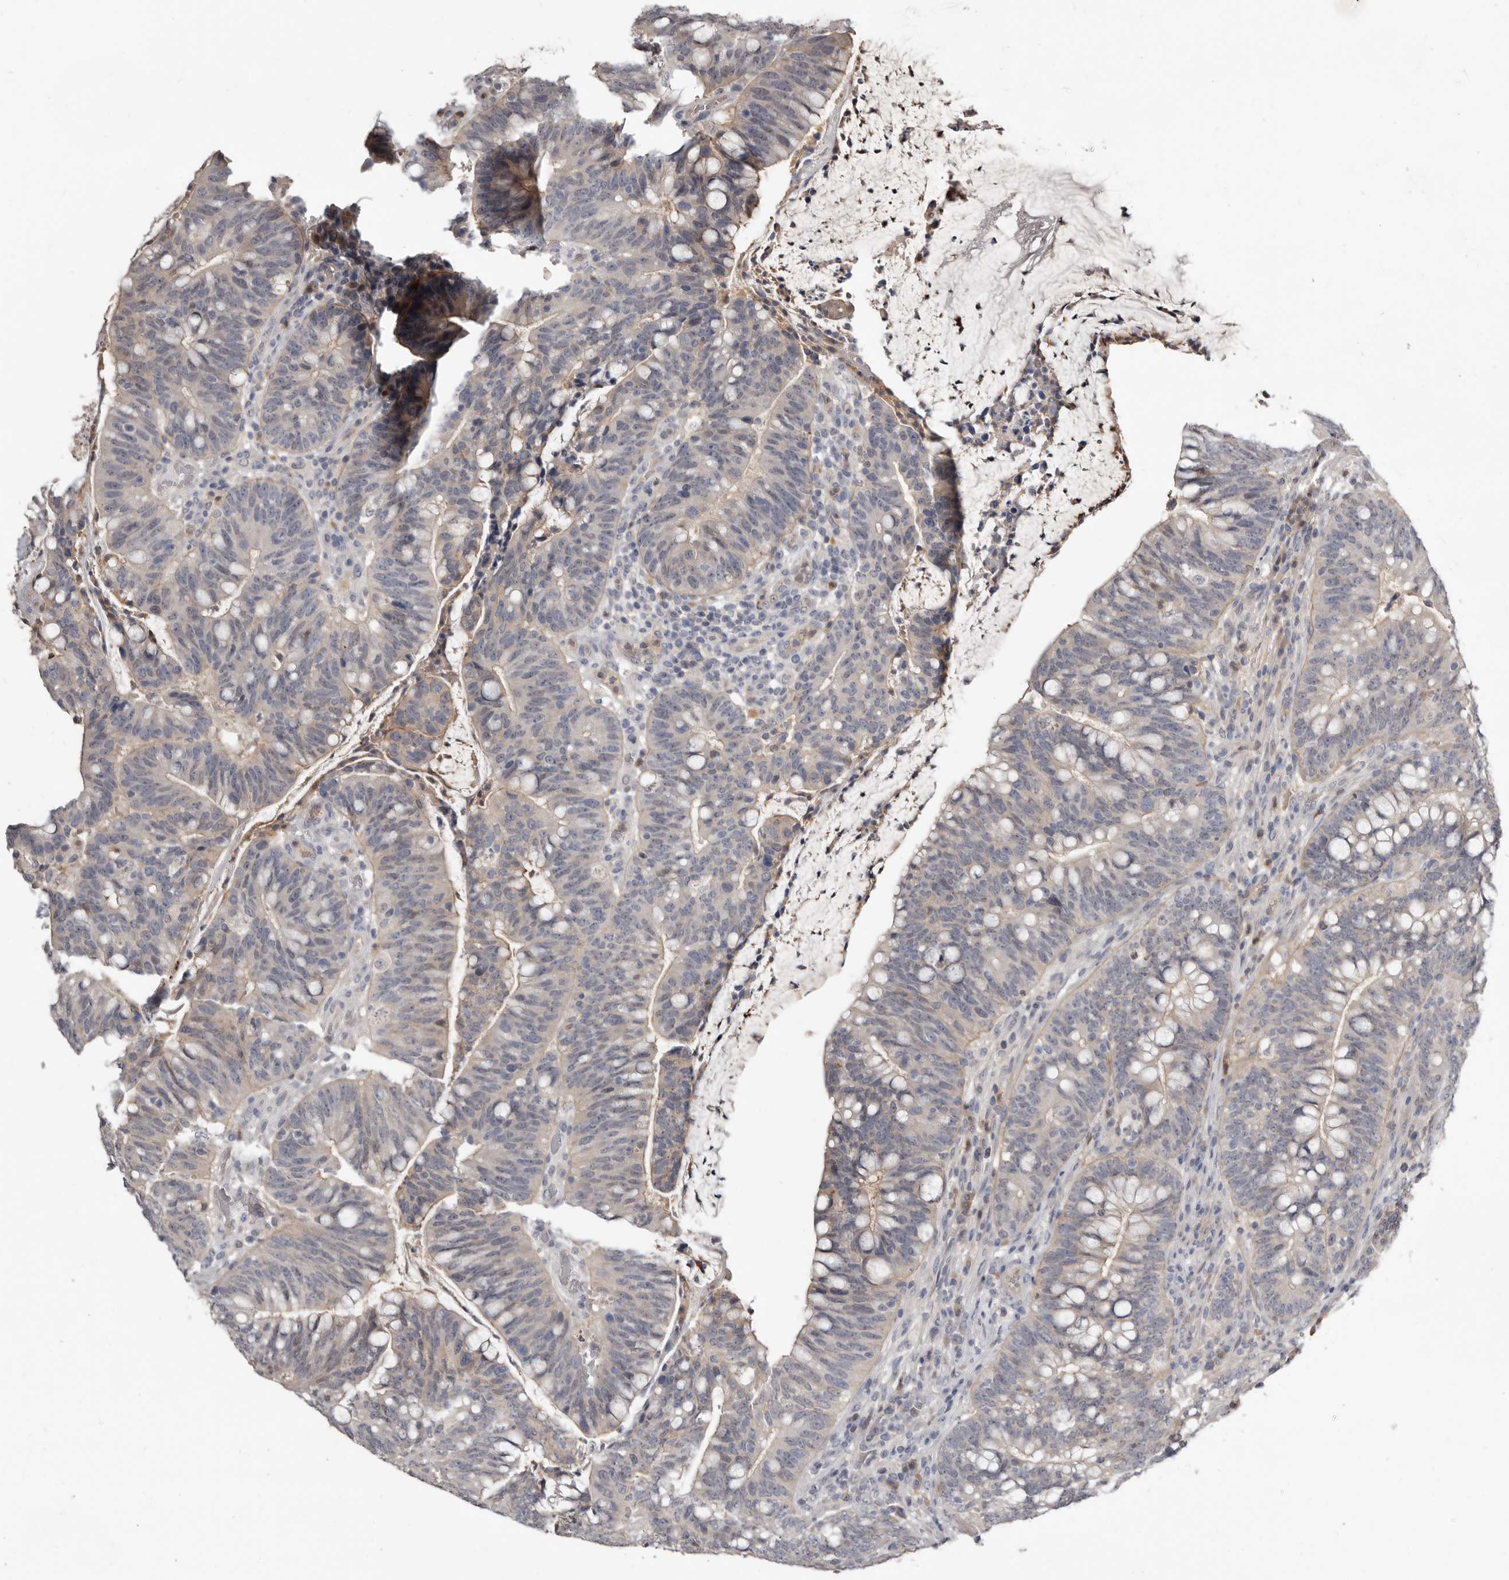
{"staining": {"intensity": "negative", "quantity": "none", "location": "none"}, "tissue": "colorectal cancer", "cell_type": "Tumor cells", "image_type": "cancer", "snomed": [{"axis": "morphology", "description": "Adenocarcinoma, NOS"}, {"axis": "topography", "description": "Colon"}], "caption": "This is an immunohistochemistry (IHC) image of human adenocarcinoma (colorectal). There is no expression in tumor cells.", "gene": "RBKS", "patient": {"sex": "female", "age": 66}}